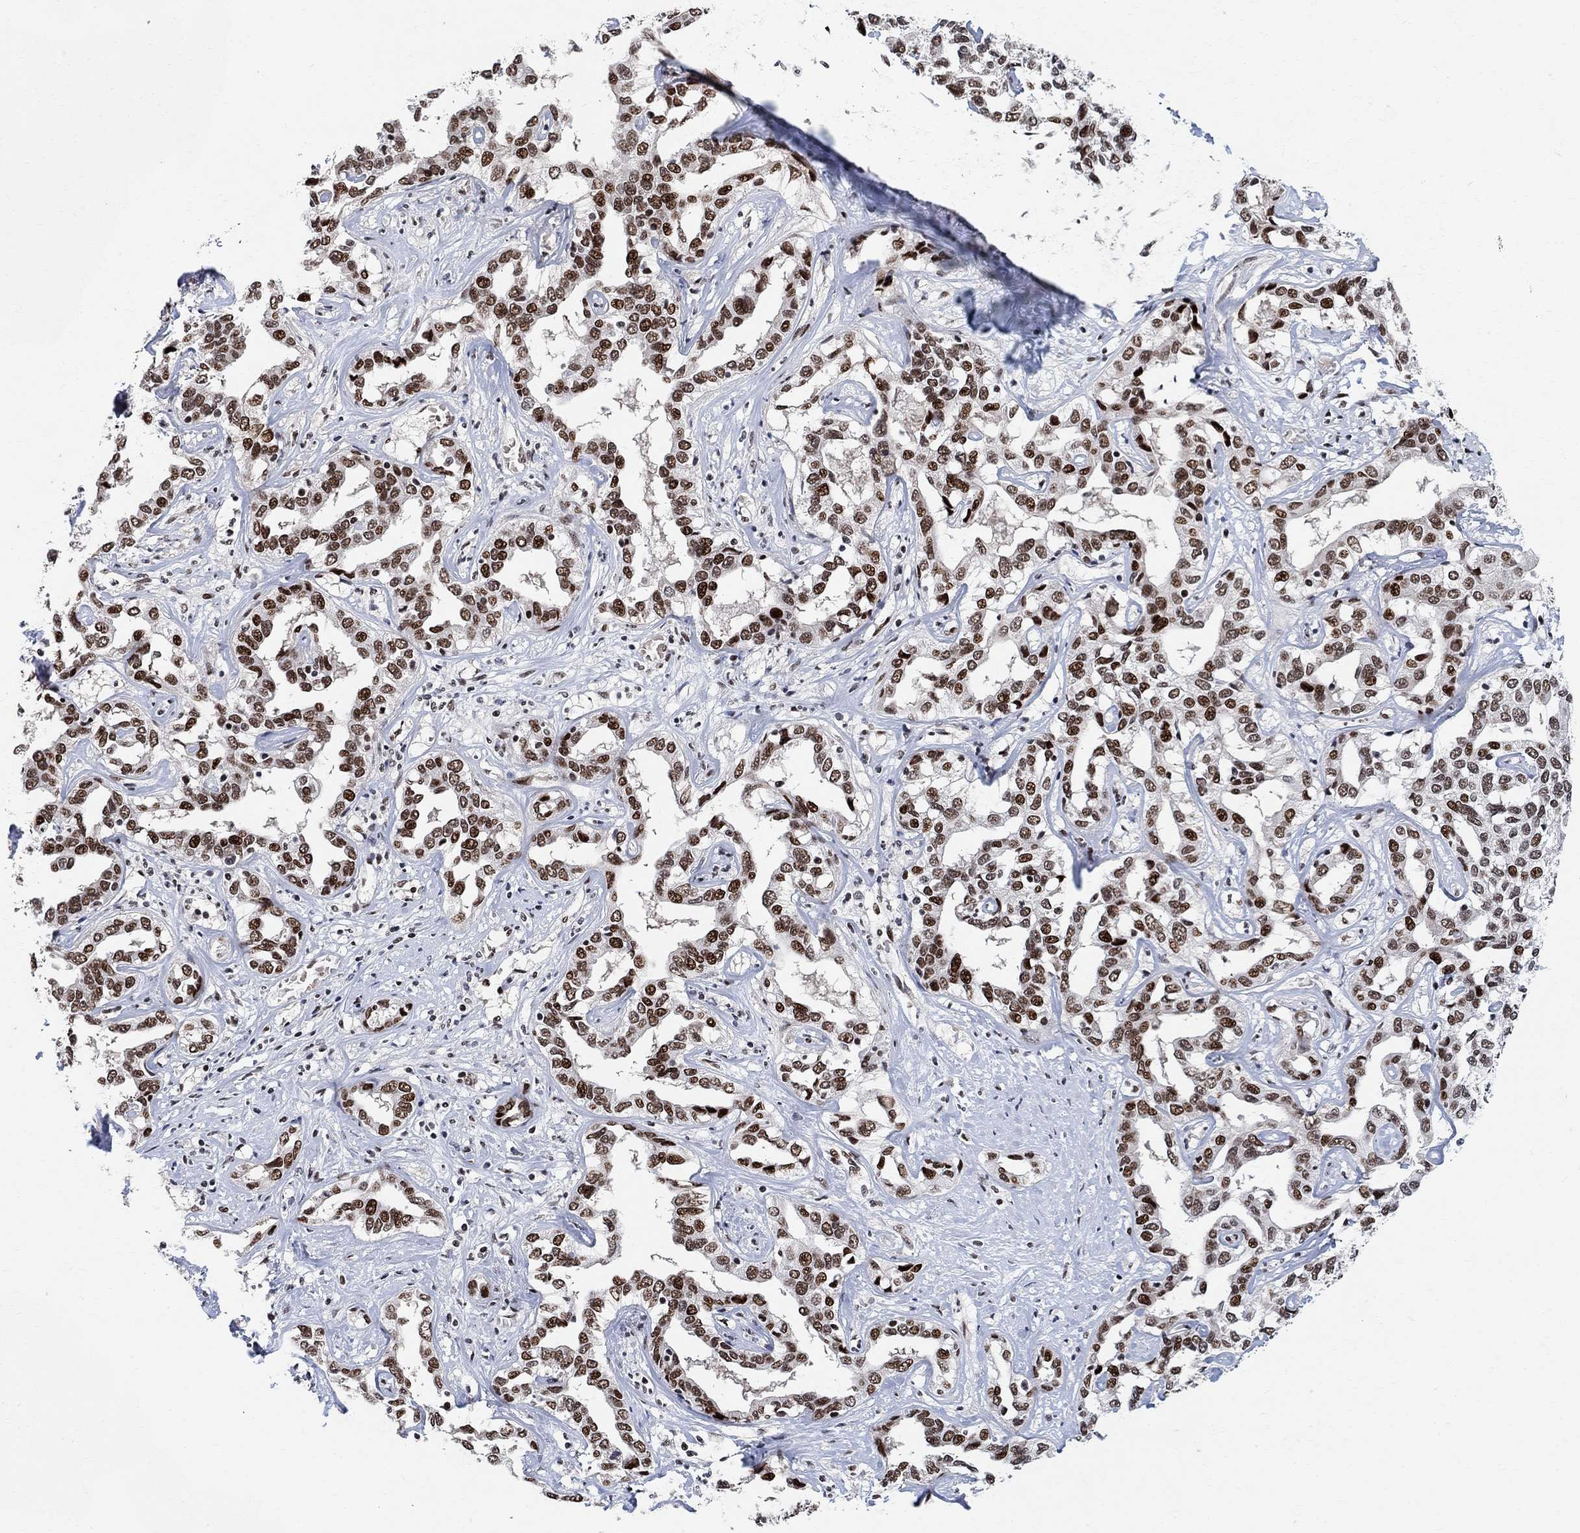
{"staining": {"intensity": "strong", "quantity": ">75%", "location": "nuclear"}, "tissue": "liver cancer", "cell_type": "Tumor cells", "image_type": "cancer", "snomed": [{"axis": "morphology", "description": "Cholangiocarcinoma"}, {"axis": "topography", "description": "Liver"}], "caption": "A photomicrograph of liver cancer (cholangiocarcinoma) stained for a protein reveals strong nuclear brown staining in tumor cells.", "gene": "E4F1", "patient": {"sex": "male", "age": 59}}